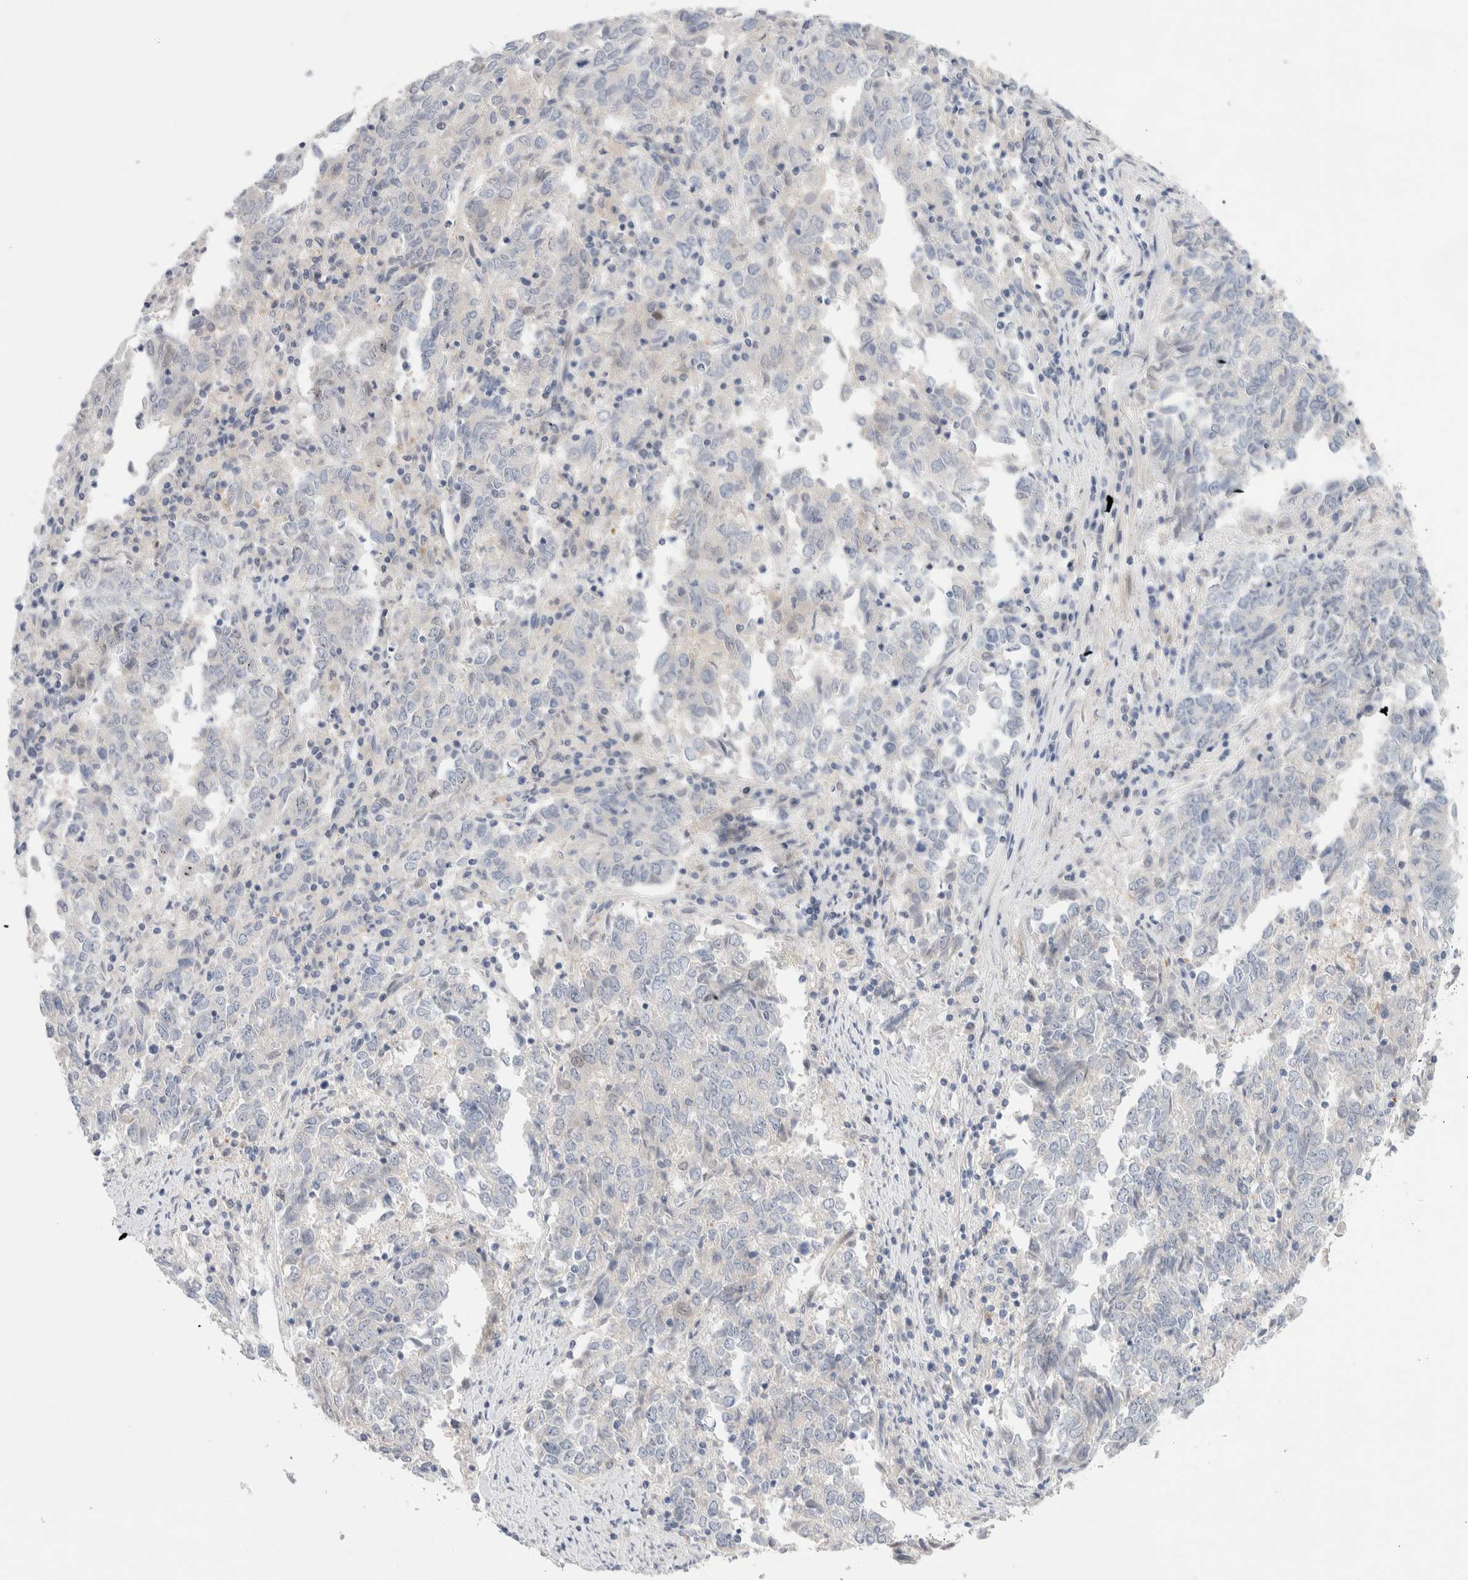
{"staining": {"intensity": "negative", "quantity": "none", "location": "none"}, "tissue": "endometrial cancer", "cell_type": "Tumor cells", "image_type": "cancer", "snomed": [{"axis": "morphology", "description": "Adenocarcinoma, NOS"}, {"axis": "topography", "description": "Endometrium"}], "caption": "Immunohistochemistry (IHC) photomicrograph of human endometrial adenocarcinoma stained for a protein (brown), which demonstrates no expression in tumor cells.", "gene": "DNAJB6", "patient": {"sex": "female", "age": 80}}